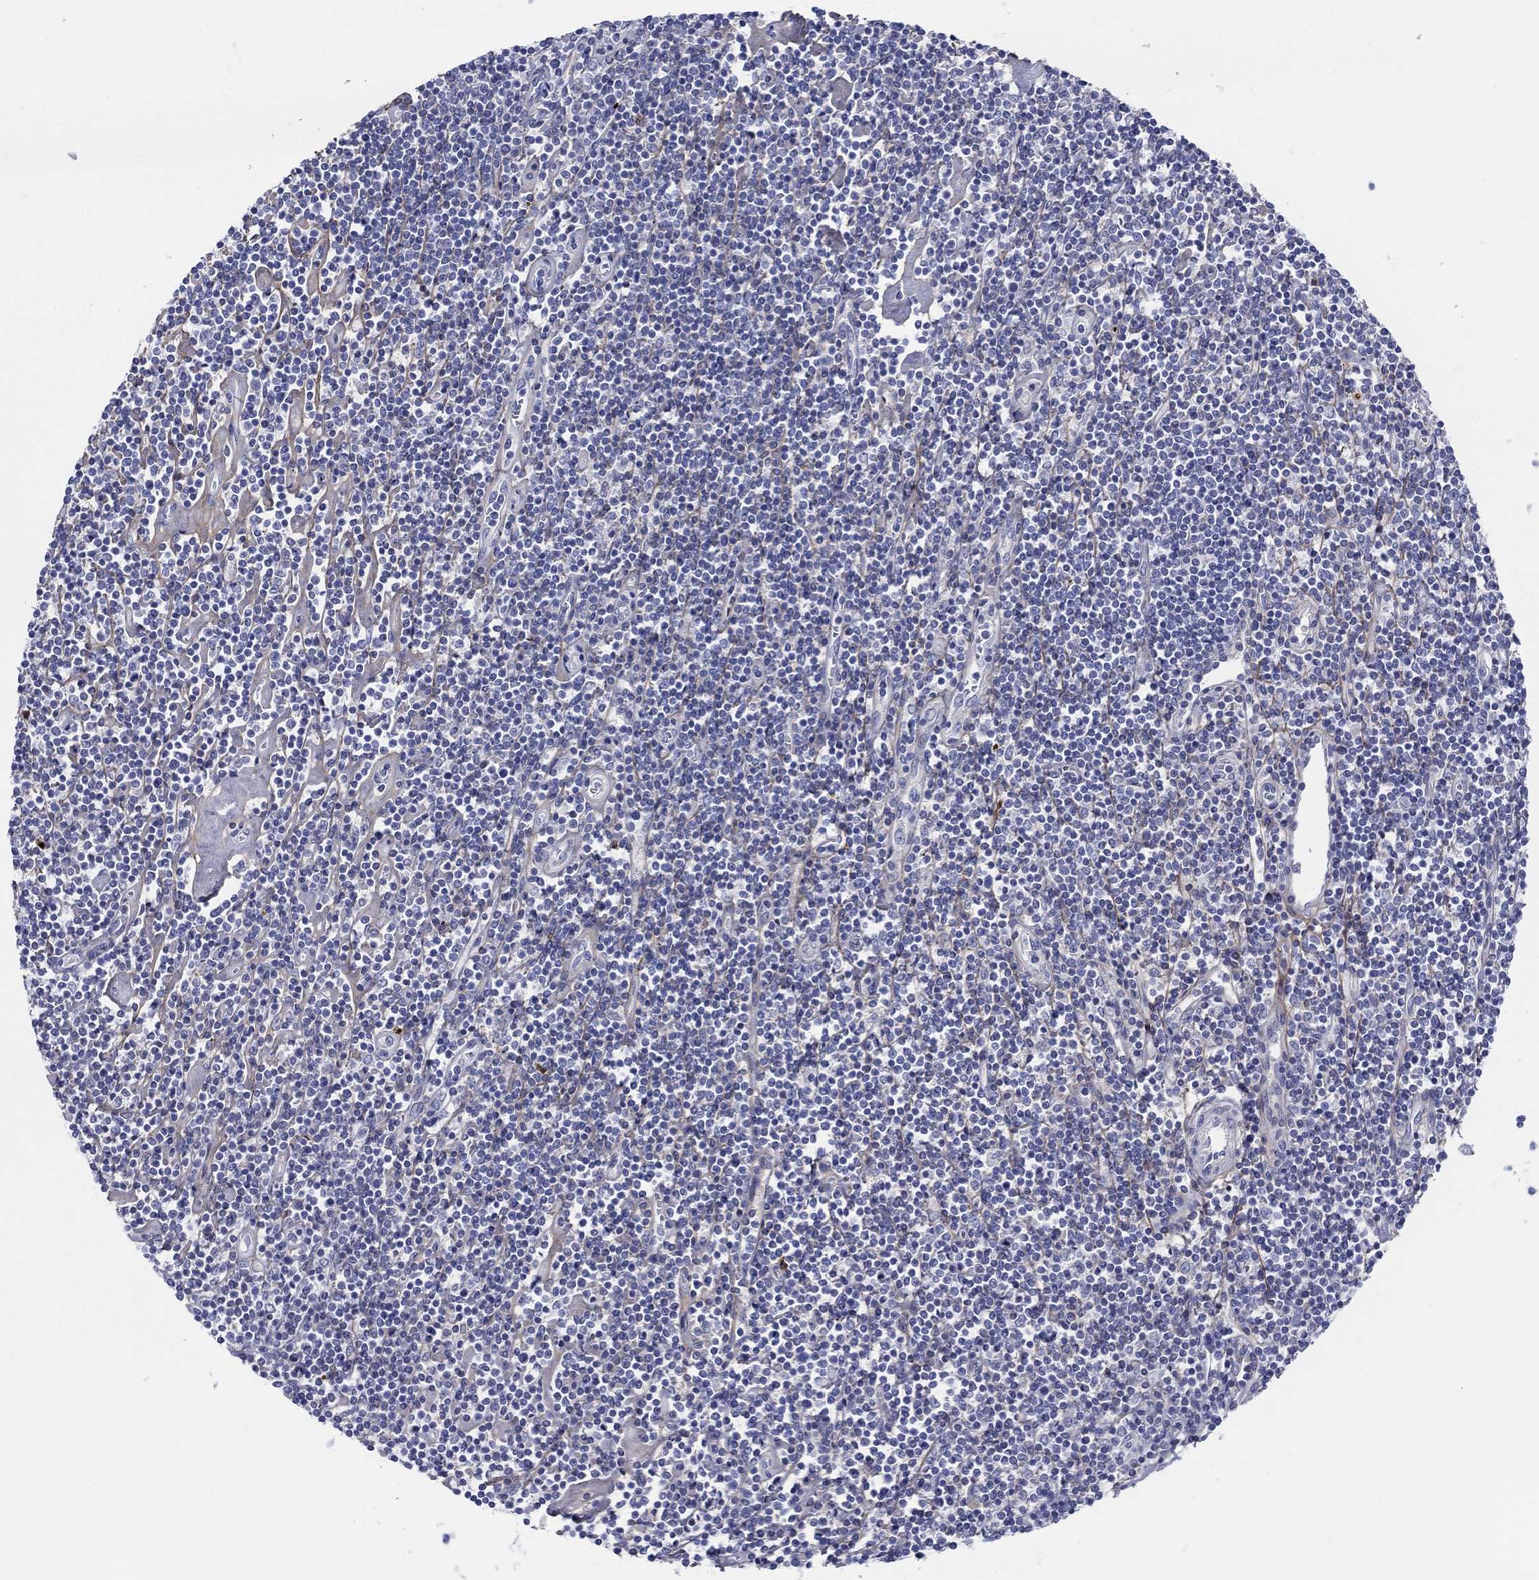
{"staining": {"intensity": "negative", "quantity": "none", "location": "none"}, "tissue": "lymphoma", "cell_type": "Tumor cells", "image_type": "cancer", "snomed": [{"axis": "morphology", "description": "Hodgkin's disease, NOS"}, {"axis": "topography", "description": "Lymph node"}], "caption": "Tumor cells show no significant protein expression in lymphoma.", "gene": "HAPLN4", "patient": {"sex": "male", "age": 40}}